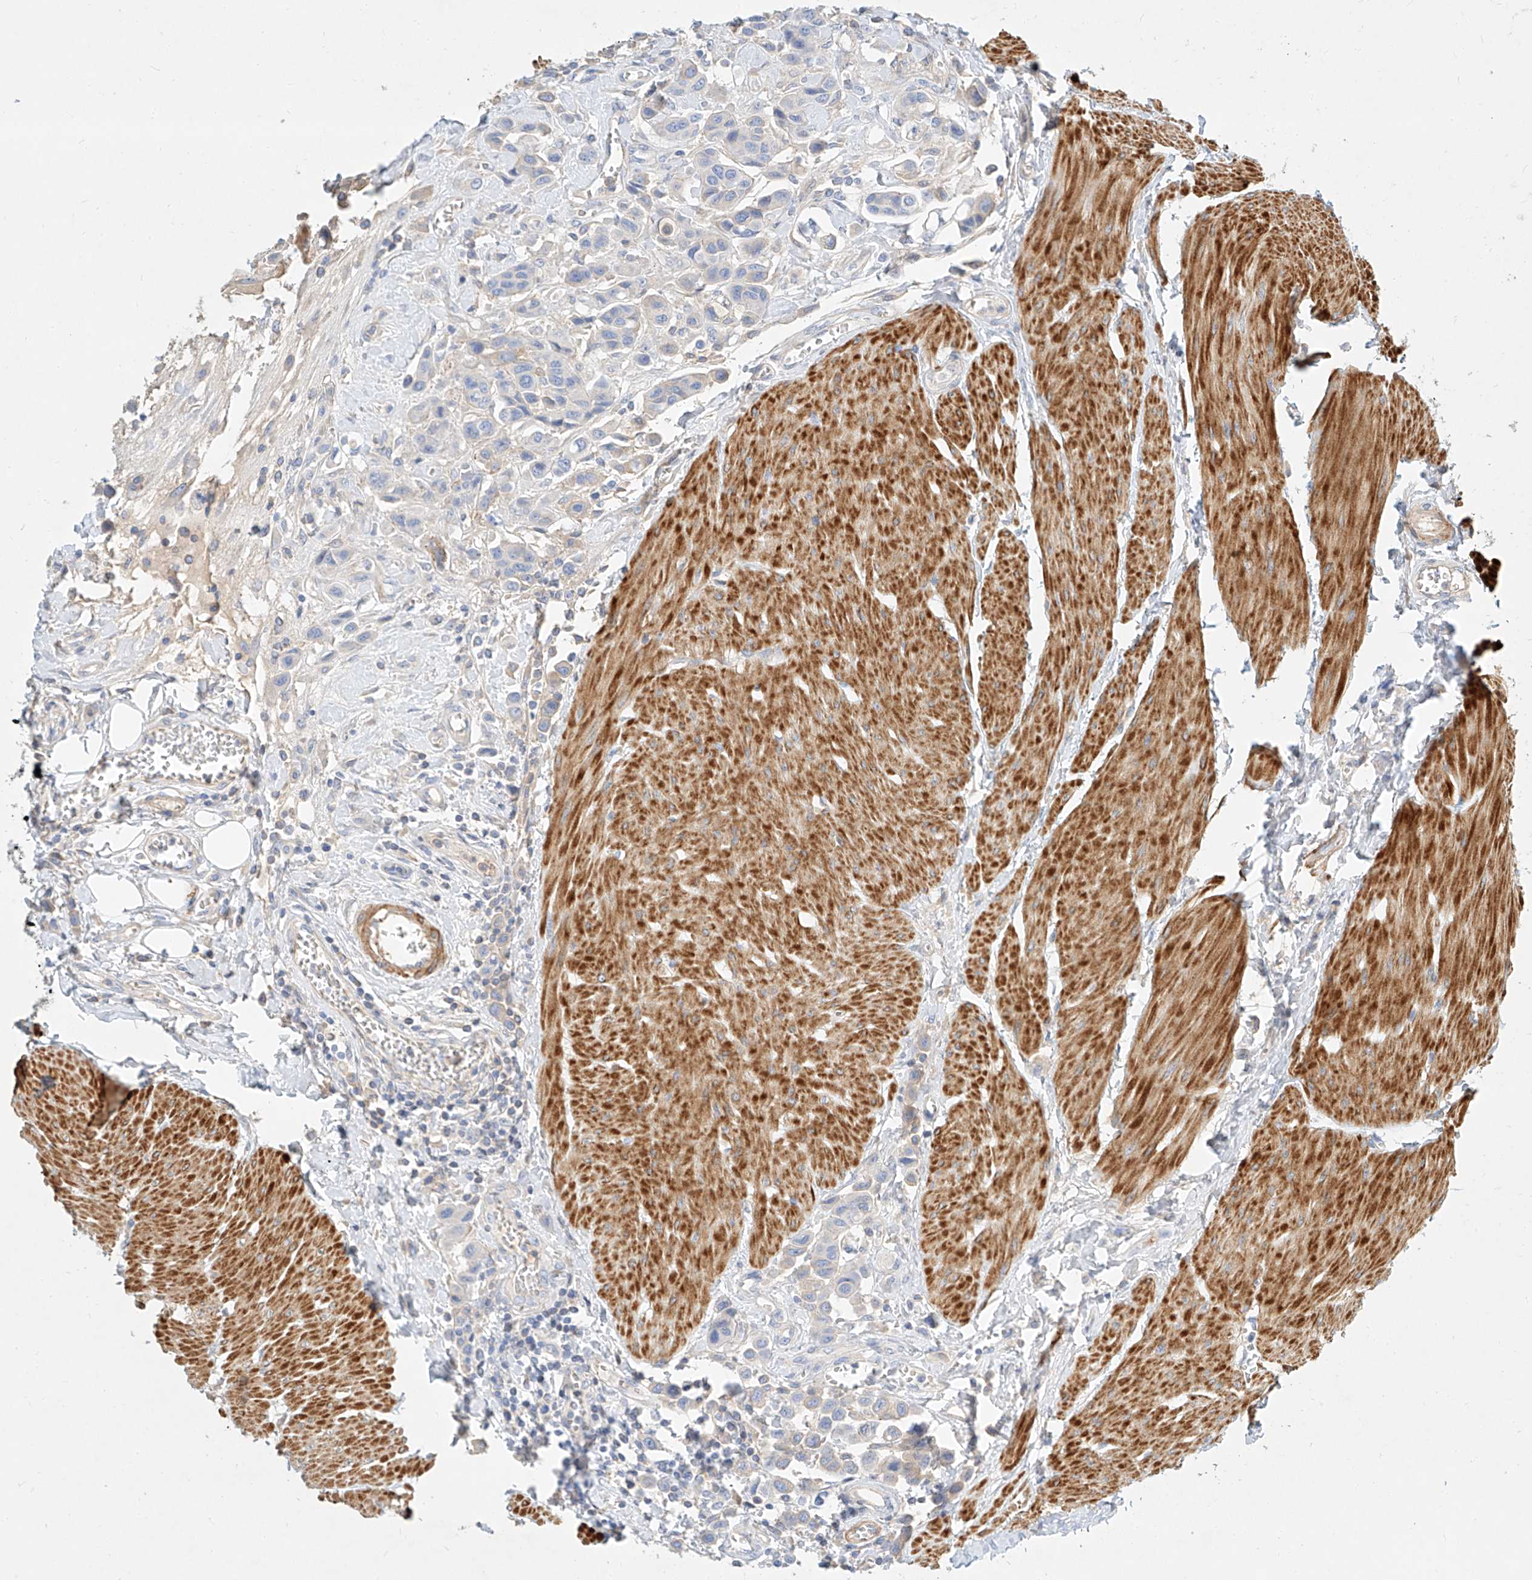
{"staining": {"intensity": "negative", "quantity": "none", "location": "none"}, "tissue": "urothelial cancer", "cell_type": "Tumor cells", "image_type": "cancer", "snomed": [{"axis": "morphology", "description": "Urothelial carcinoma, High grade"}, {"axis": "topography", "description": "Urinary bladder"}], "caption": "Immunohistochemistry of urothelial cancer shows no positivity in tumor cells.", "gene": "KCNH5", "patient": {"sex": "male", "age": 50}}